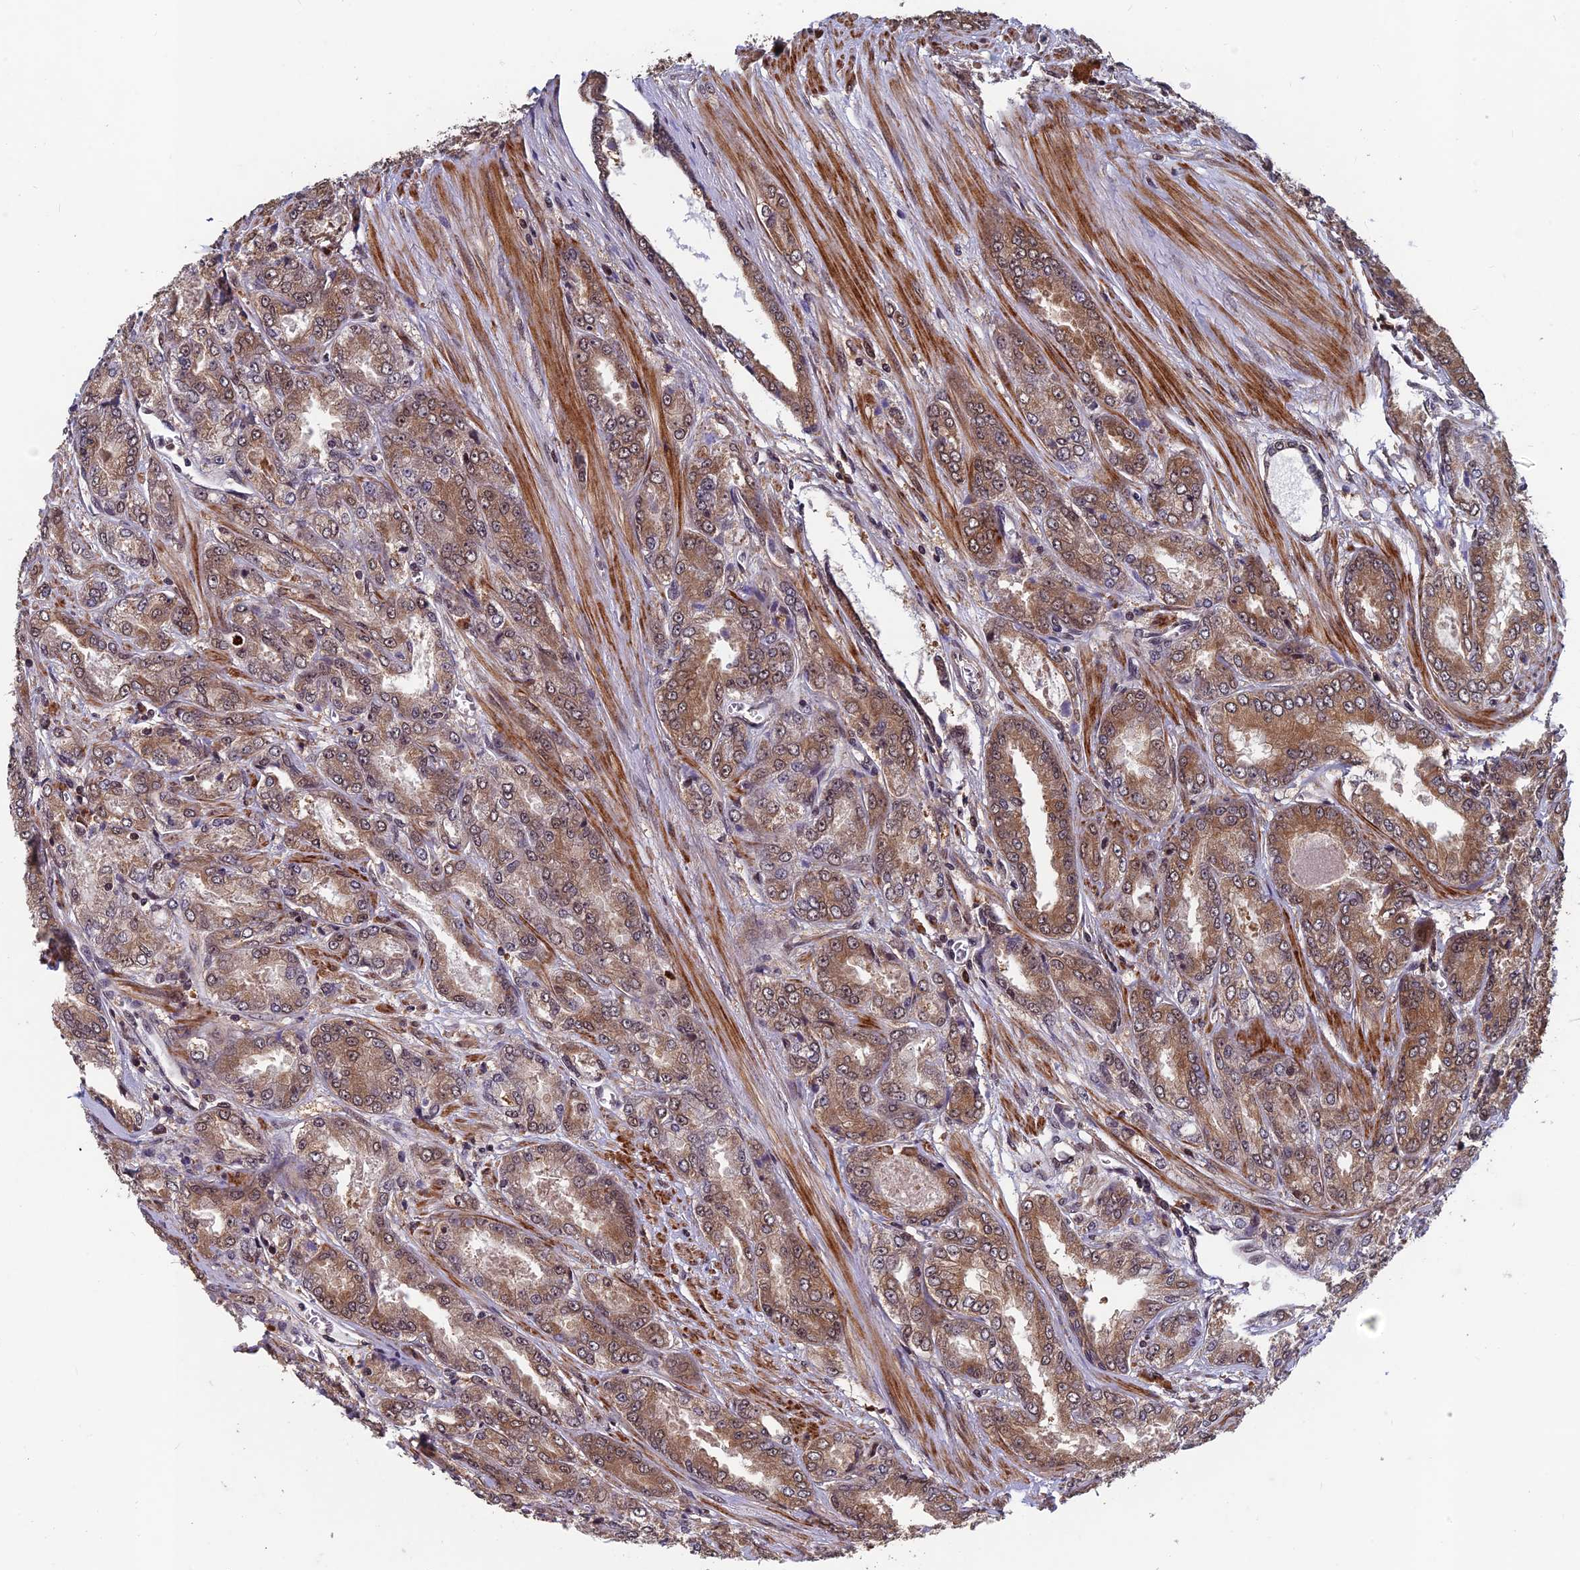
{"staining": {"intensity": "moderate", "quantity": ">75%", "location": "cytoplasmic/membranous"}, "tissue": "prostate cancer", "cell_type": "Tumor cells", "image_type": "cancer", "snomed": [{"axis": "morphology", "description": "Adenocarcinoma, High grade"}, {"axis": "topography", "description": "Prostate"}], "caption": "Approximately >75% of tumor cells in prostate cancer (high-grade adenocarcinoma) exhibit moderate cytoplasmic/membranous protein staining as visualized by brown immunohistochemical staining.", "gene": "FAM53C", "patient": {"sex": "male", "age": 74}}